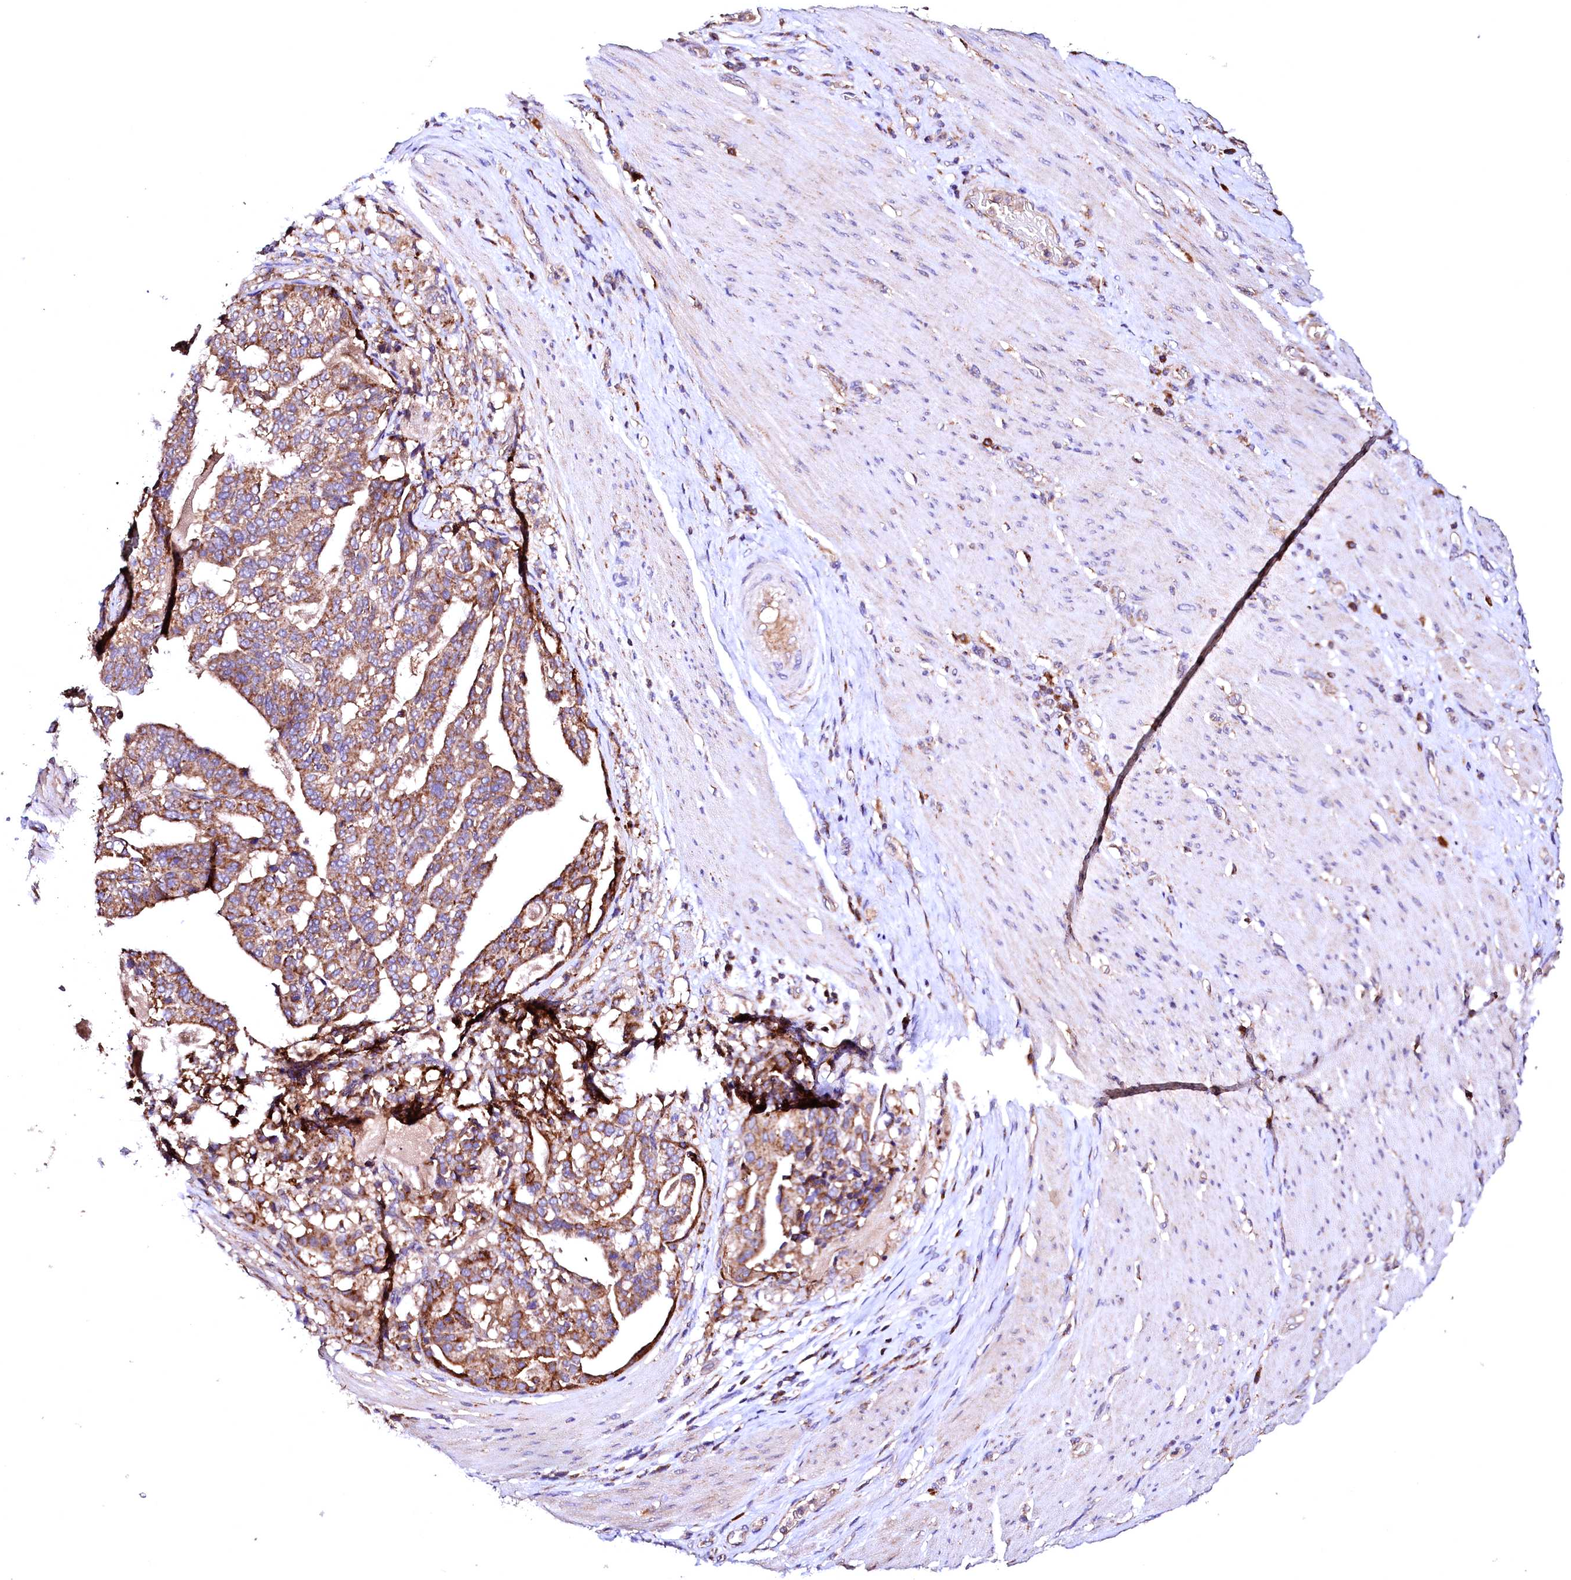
{"staining": {"intensity": "moderate", "quantity": ">75%", "location": "cytoplasmic/membranous"}, "tissue": "stomach cancer", "cell_type": "Tumor cells", "image_type": "cancer", "snomed": [{"axis": "morphology", "description": "Adenocarcinoma, NOS"}, {"axis": "topography", "description": "Stomach"}], "caption": "Human adenocarcinoma (stomach) stained with a protein marker exhibits moderate staining in tumor cells.", "gene": "ST3GAL1", "patient": {"sex": "male", "age": 48}}